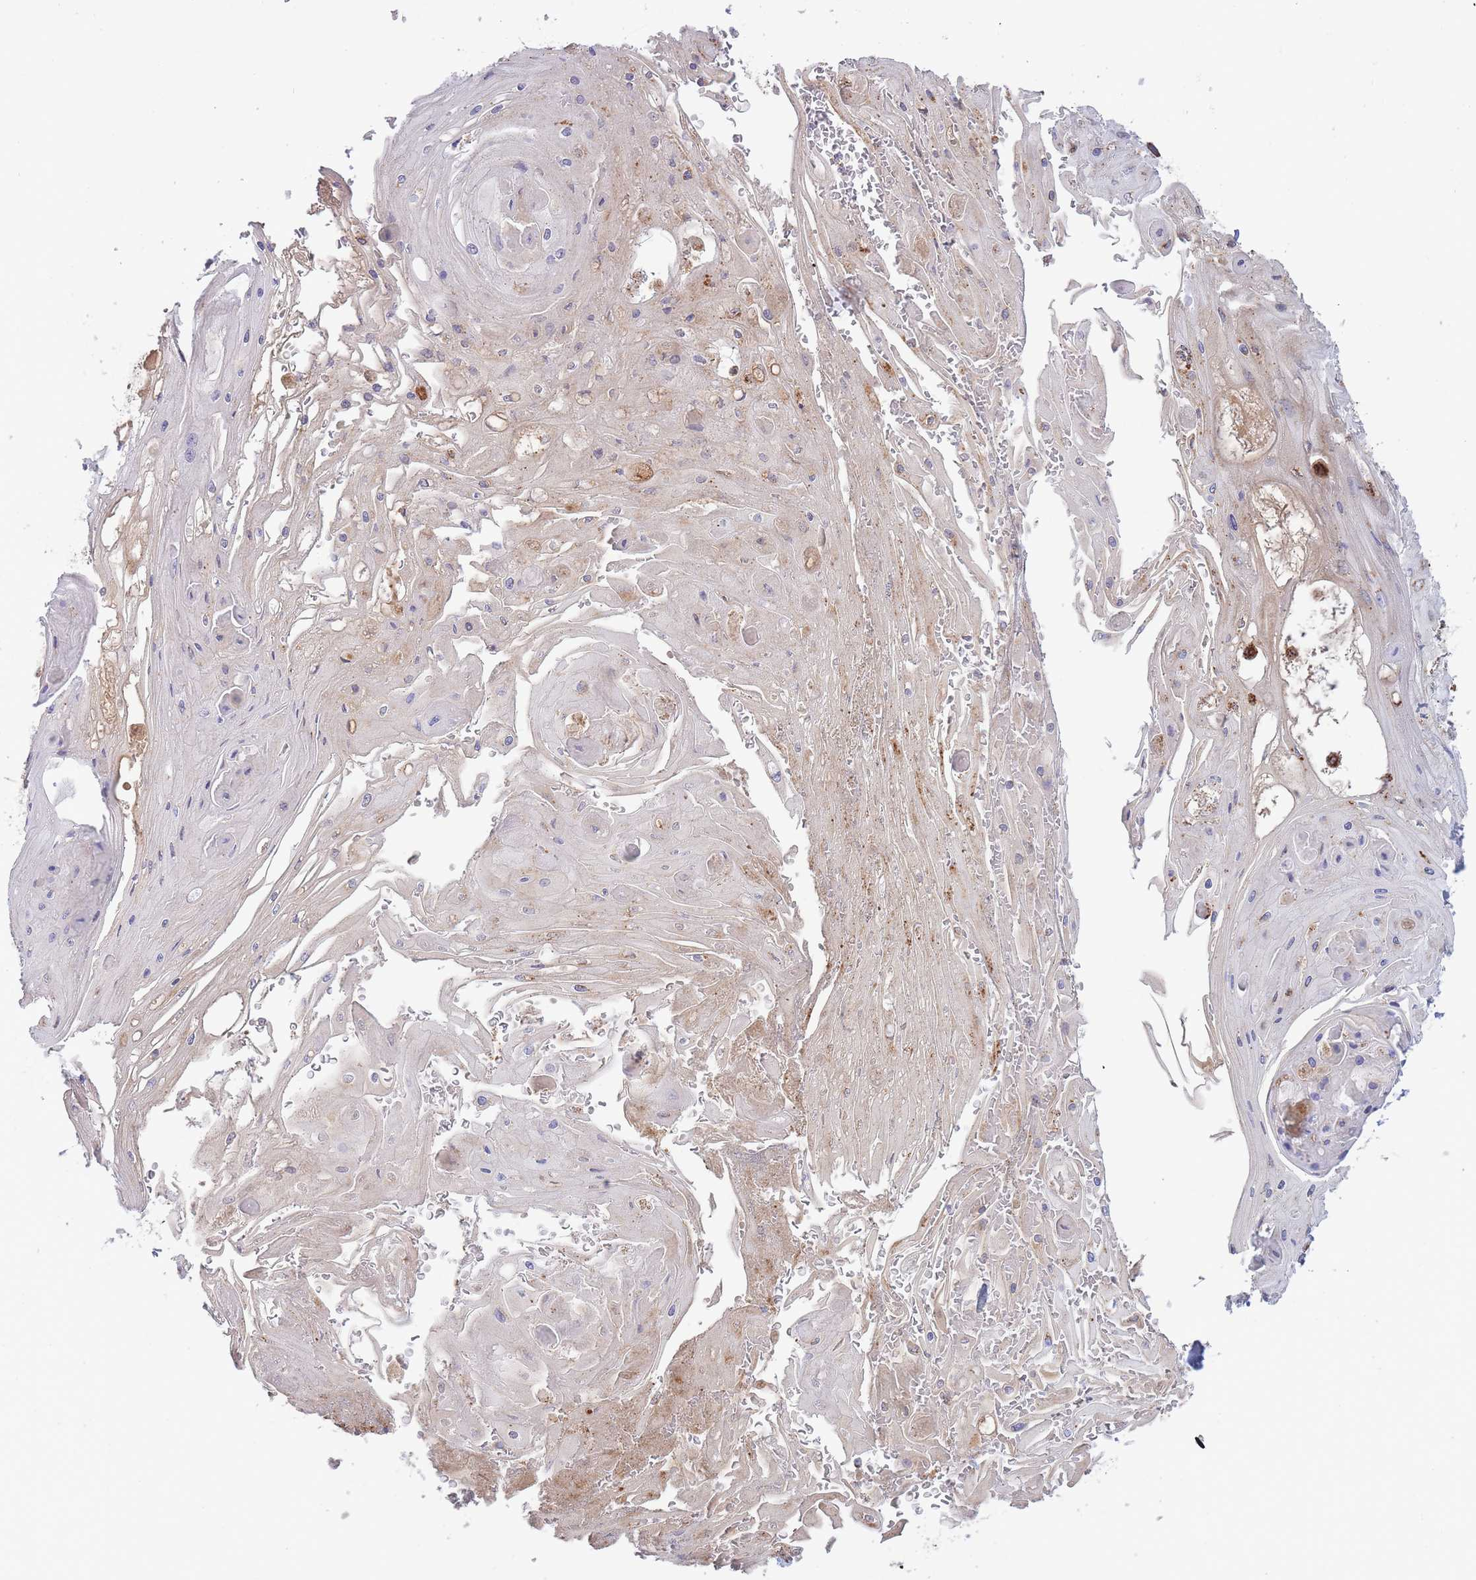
{"staining": {"intensity": "weak", "quantity": "<25%", "location": "cytoplasmic/membranous"}, "tissue": "skin cancer", "cell_type": "Tumor cells", "image_type": "cancer", "snomed": [{"axis": "morphology", "description": "Squamous cell carcinoma, NOS"}, {"axis": "topography", "description": "Skin"}], "caption": "This is a micrograph of IHC staining of skin cancer (squamous cell carcinoma), which shows no staining in tumor cells. (DAB (3,3'-diaminobenzidine) immunohistochemistry with hematoxylin counter stain).", "gene": "MRPL17", "patient": {"sex": "male", "age": 70}}